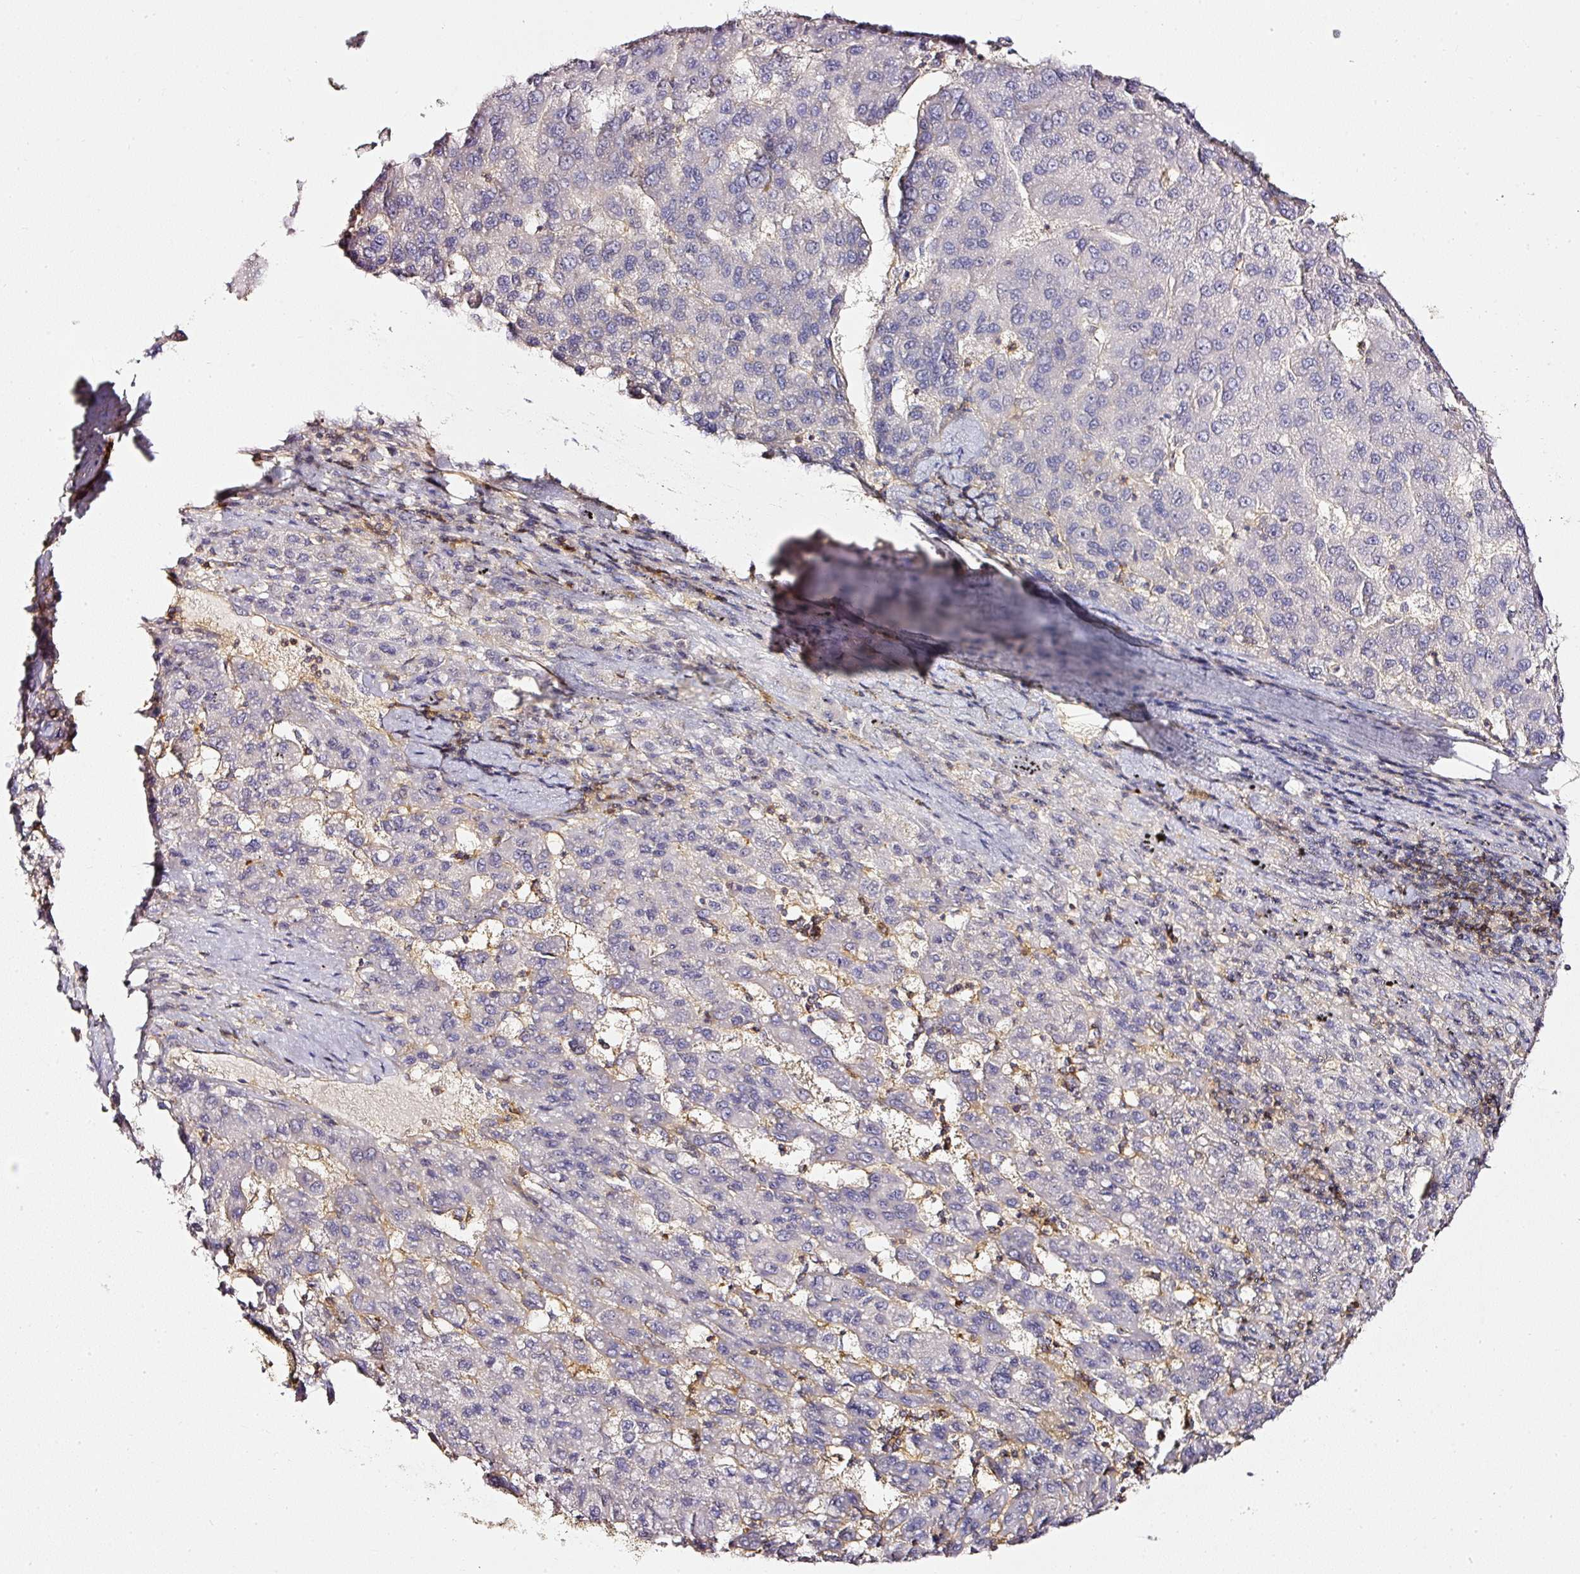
{"staining": {"intensity": "negative", "quantity": "none", "location": "none"}, "tissue": "liver cancer", "cell_type": "Tumor cells", "image_type": "cancer", "snomed": [{"axis": "morphology", "description": "Carcinoma, Hepatocellular, NOS"}, {"axis": "topography", "description": "Liver"}], "caption": "This photomicrograph is of liver cancer stained with immunohistochemistry to label a protein in brown with the nuclei are counter-stained blue. There is no expression in tumor cells.", "gene": "CD47", "patient": {"sex": "female", "age": 82}}